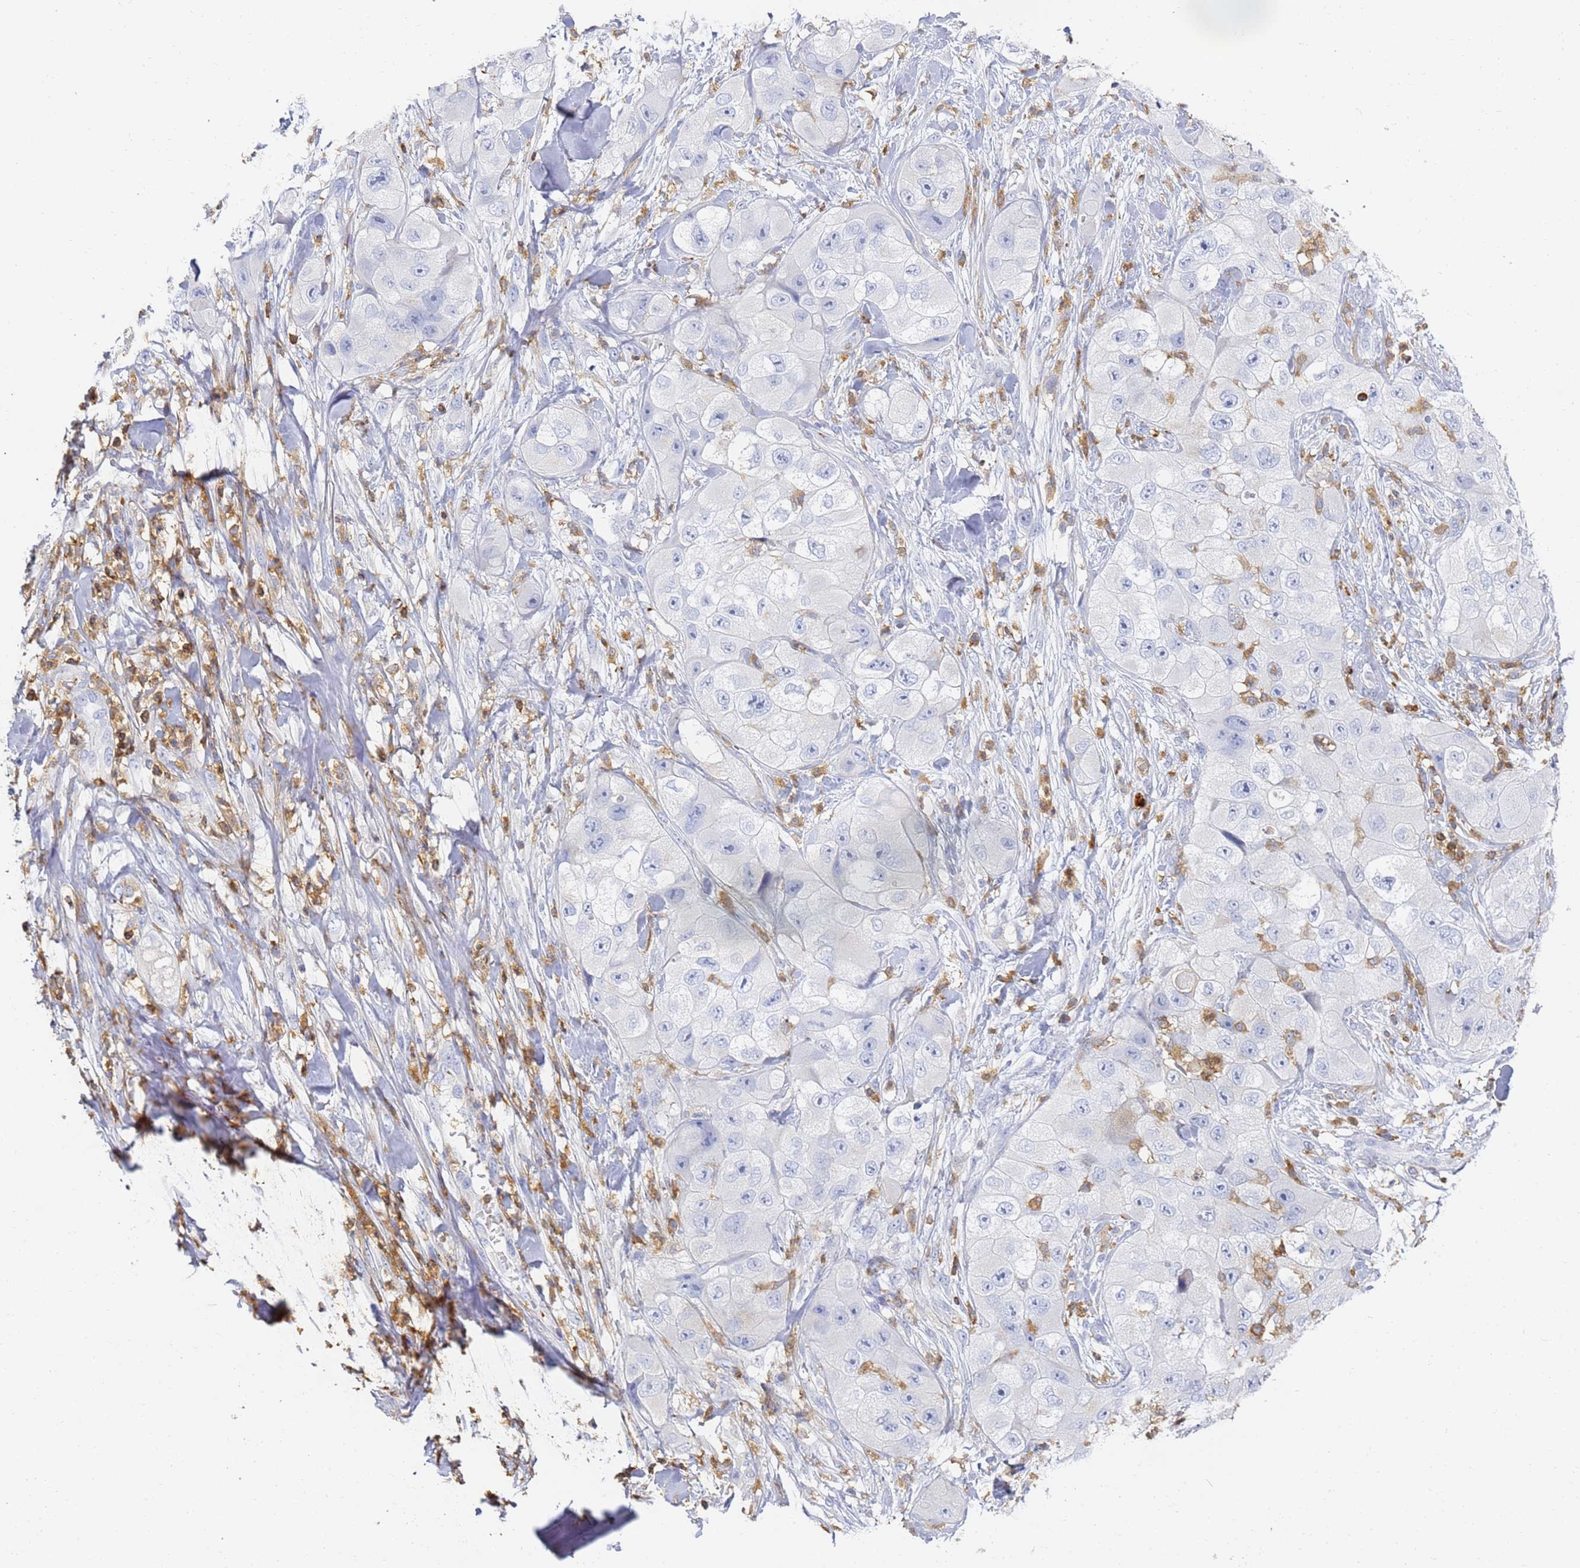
{"staining": {"intensity": "negative", "quantity": "none", "location": "none"}, "tissue": "skin cancer", "cell_type": "Tumor cells", "image_type": "cancer", "snomed": [{"axis": "morphology", "description": "Squamous cell carcinoma, NOS"}, {"axis": "topography", "description": "Skin"}, {"axis": "topography", "description": "Subcutis"}], "caption": "Immunohistochemistry (IHC) image of neoplastic tissue: human skin cancer stained with DAB (3,3'-diaminobenzidine) reveals no significant protein positivity in tumor cells.", "gene": "BIN2", "patient": {"sex": "male", "age": 73}}